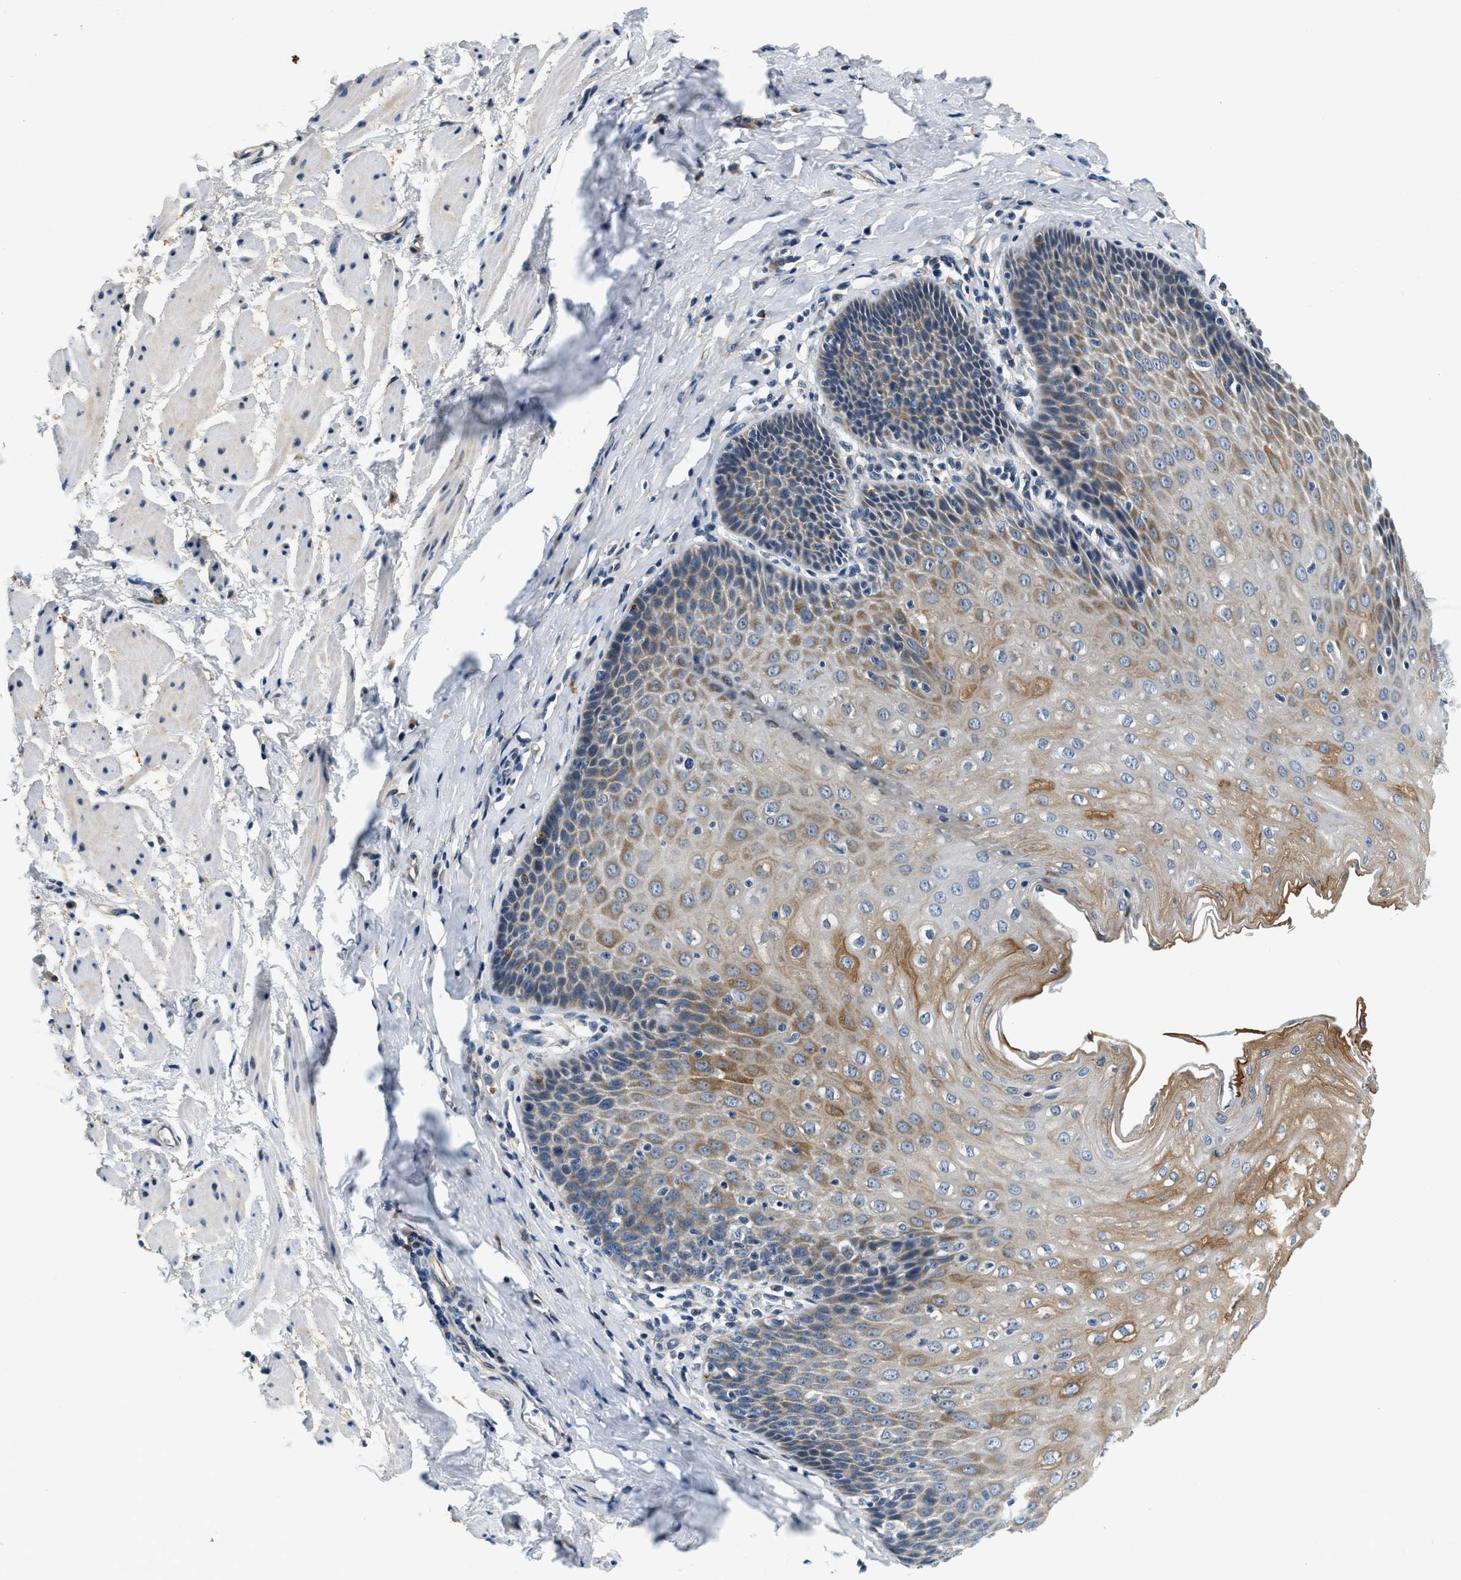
{"staining": {"intensity": "moderate", "quantity": "25%-75%", "location": "cytoplasmic/membranous"}, "tissue": "esophagus", "cell_type": "Squamous epithelial cells", "image_type": "normal", "snomed": [{"axis": "morphology", "description": "Normal tissue, NOS"}, {"axis": "topography", "description": "Esophagus"}], "caption": "The histopathology image reveals staining of unremarkable esophagus, revealing moderate cytoplasmic/membranous protein staining (brown color) within squamous epithelial cells.", "gene": "YAE1", "patient": {"sex": "female", "age": 61}}